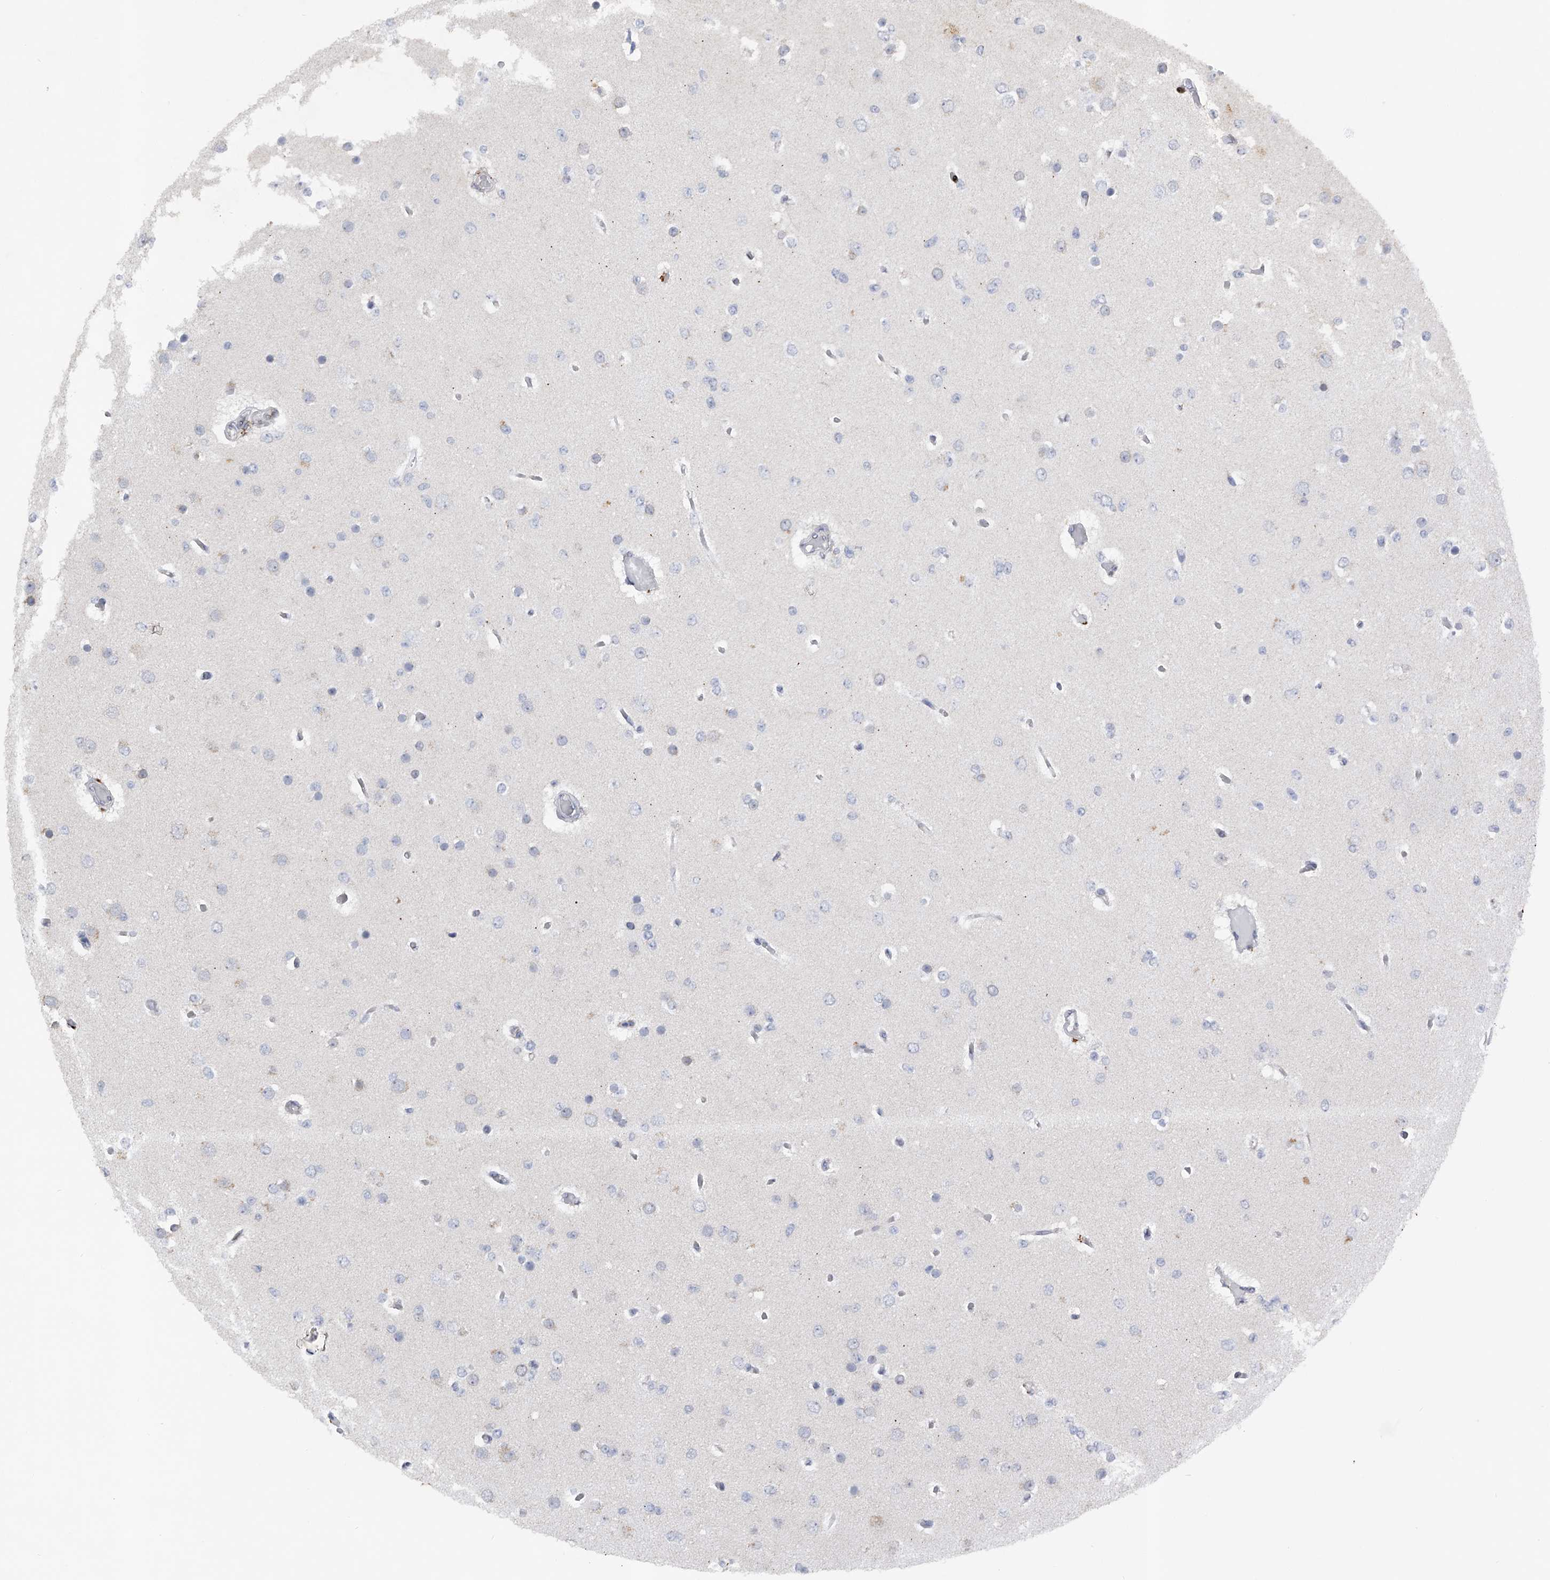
{"staining": {"intensity": "negative", "quantity": "none", "location": "none"}, "tissue": "glioma", "cell_type": "Tumor cells", "image_type": "cancer", "snomed": [{"axis": "morphology", "description": "Glioma, malignant, Low grade"}, {"axis": "topography", "description": "Brain"}], "caption": "Micrograph shows no protein positivity in tumor cells of malignant glioma (low-grade) tissue.", "gene": "RWDD2A", "patient": {"sex": "female", "age": 22}}